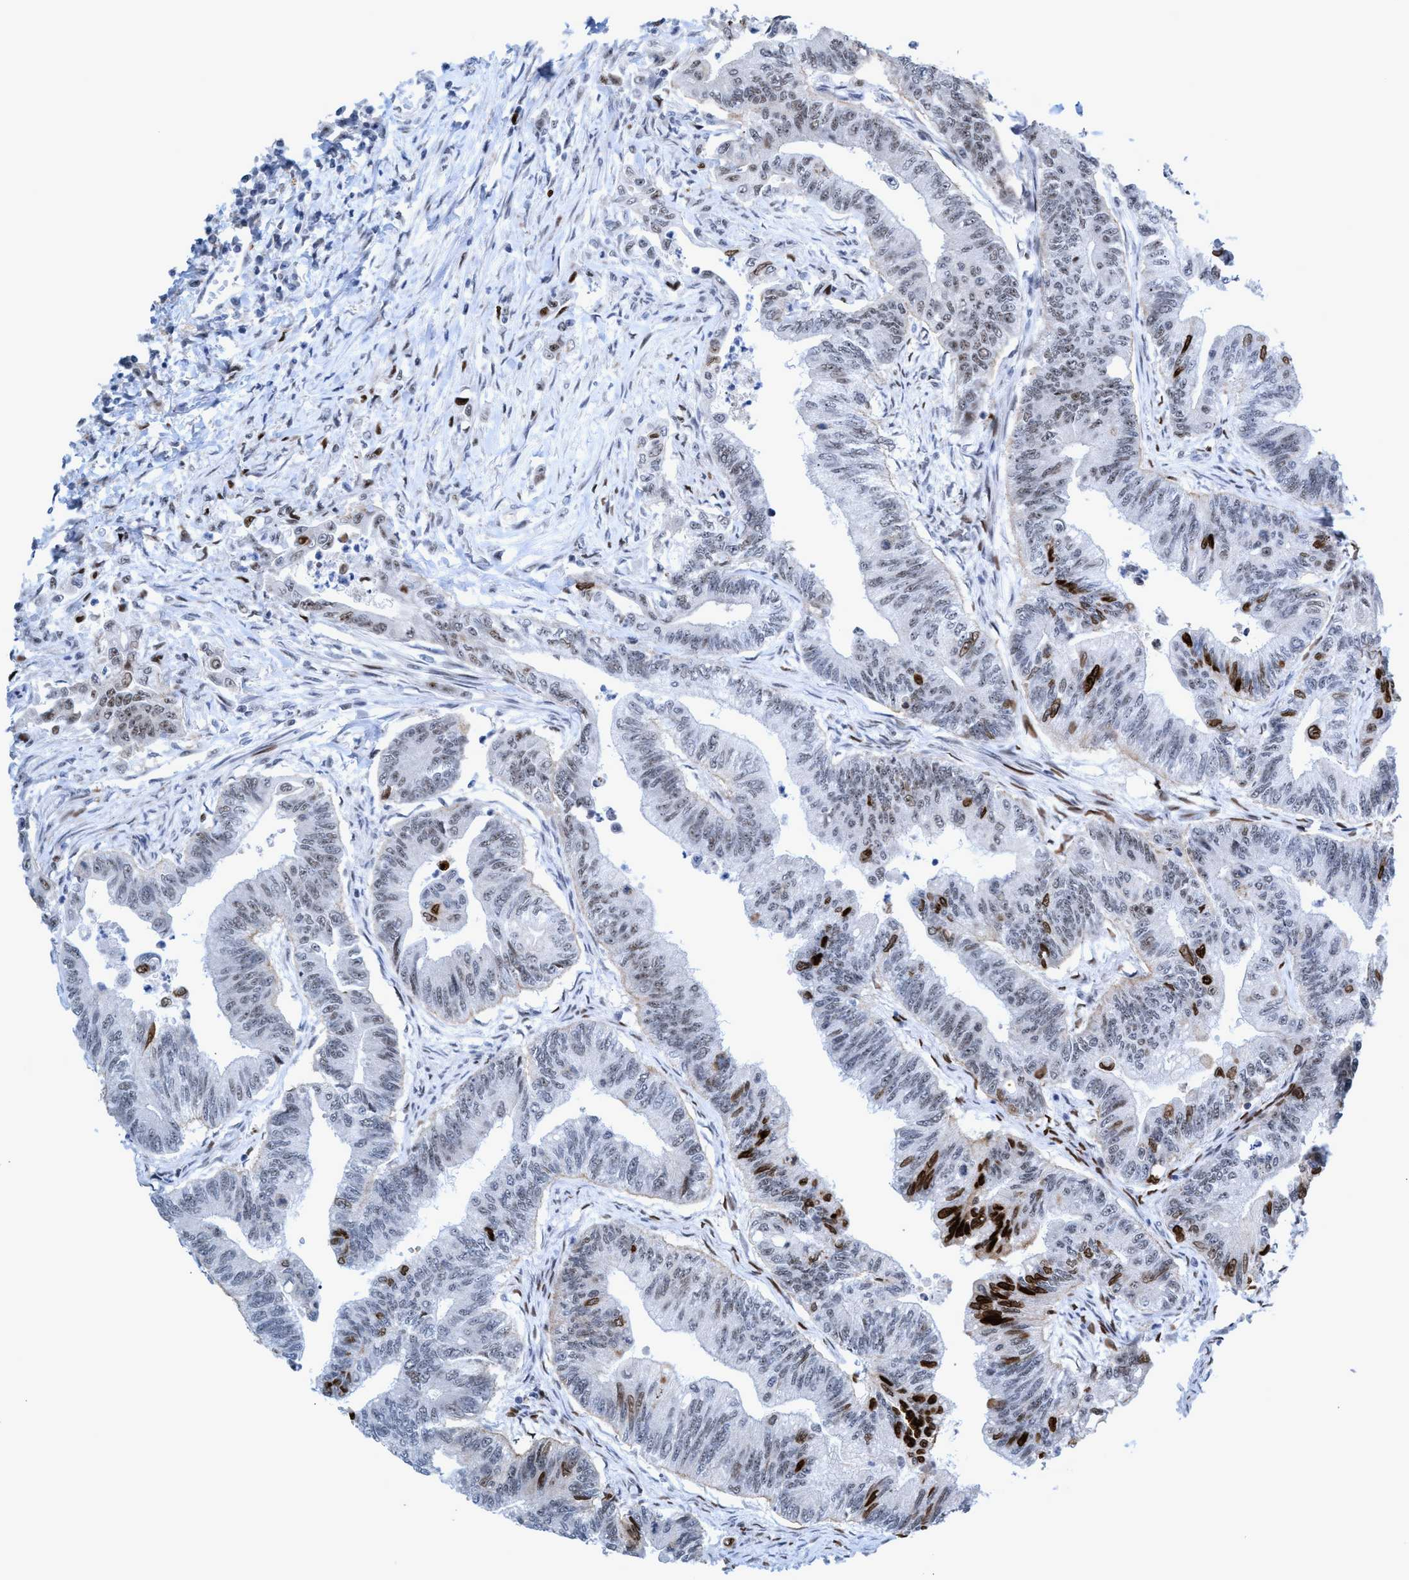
{"staining": {"intensity": "strong", "quantity": "<25%", "location": "nuclear"}, "tissue": "colorectal cancer", "cell_type": "Tumor cells", "image_type": "cancer", "snomed": [{"axis": "morphology", "description": "Adenoma, NOS"}, {"axis": "morphology", "description": "Adenocarcinoma, NOS"}, {"axis": "topography", "description": "Colon"}], "caption": "A brown stain shows strong nuclear staining of a protein in colorectal cancer (adenocarcinoma) tumor cells. (DAB IHC, brown staining for protein, blue staining for nuclei).", "gene": "CWC27", "patient": {"sex": "male", "age": 79}}